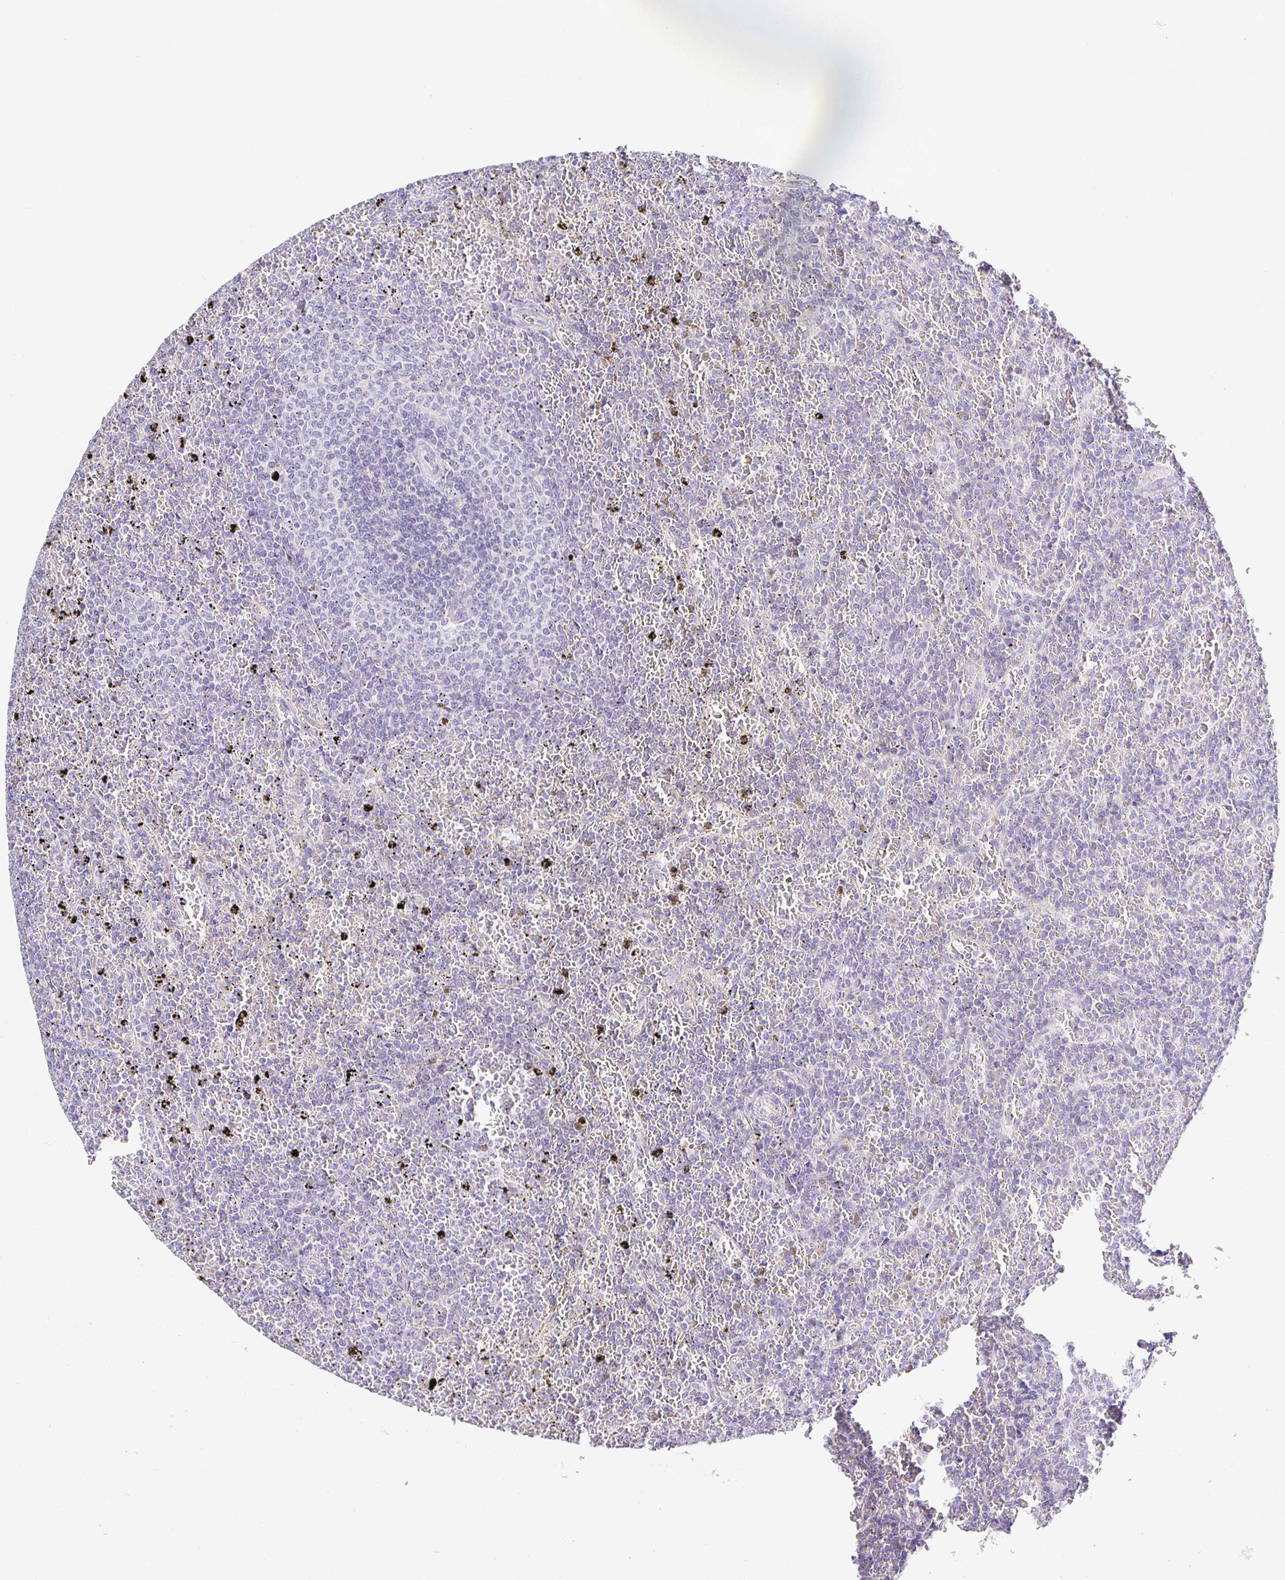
{"staining": {"intensity": "negative", "quantity": "none", "location": "none"}, "tissue": "lymphoma", "cell_type": "Tumor cells", "image_type": "cancer", "snomed": [{"axis": "morphology", "description": "Malignant lymphoma, non-Hodgkin's type, Low grade"}, {"axis": "topography", "description": "Spleen"}], "caption": "The histopathology image shows no significant expression in tumor cells of malignant lymphoma, non-Hodgkin's type (low-grade).", "gene": "OPALIN", "patient": {"sex": "female", "age": 77}}